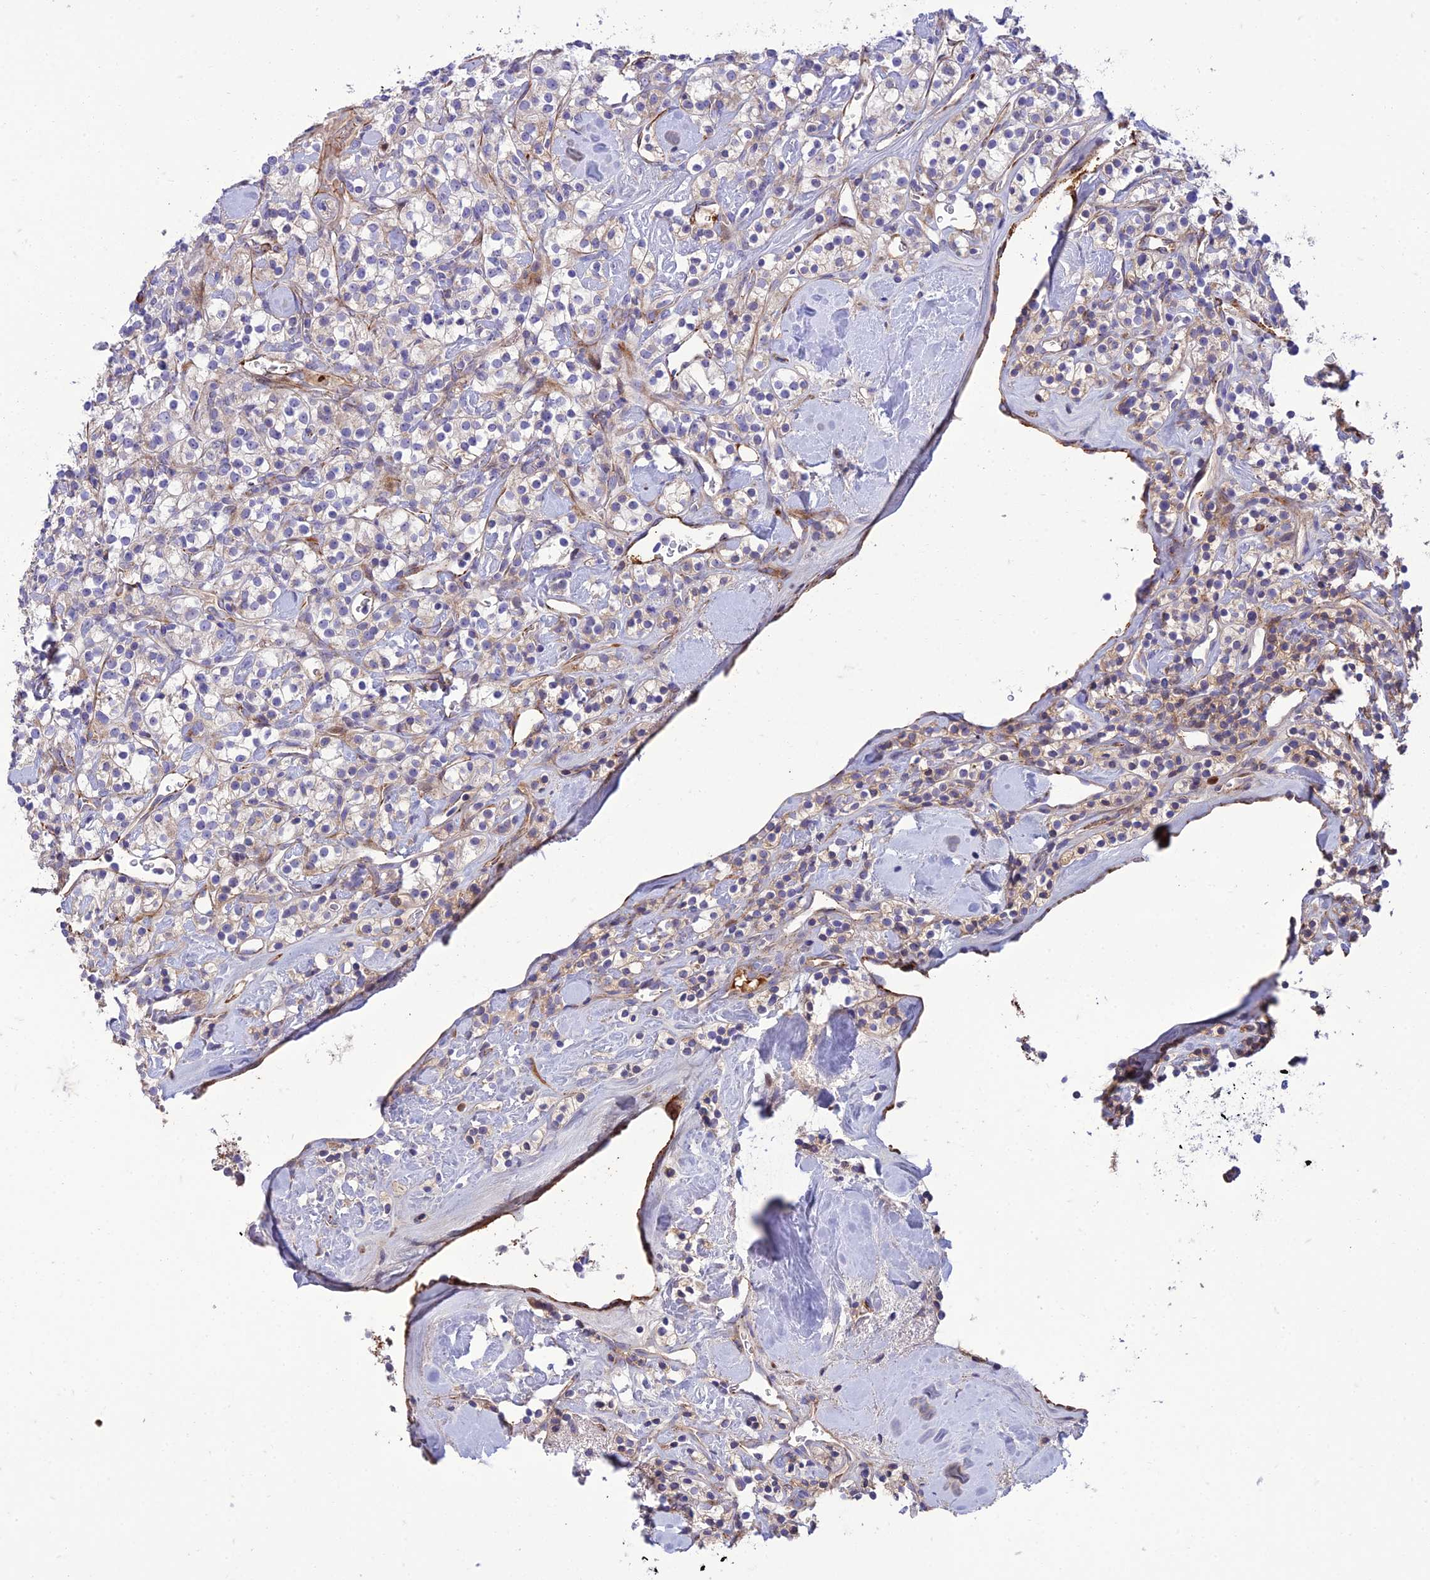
{"staining": {"intensity": "negative", "quantity": "none", "location": "none"}, "tissue": "renal cancer", "cell_type": "Tumor cells", "image_type": "cancer", "snomed": [{"axis": "morphology", "description": "Adenocarcinoma, NOS"}, {"axis": "topography", "description": "Kidney"}], "caption": "The photomicrograph demonstrates no significant staining in tumor cells of renal adenocarcinoma.", "gene": "SEL1L3", "patient": {"sex": "male", "age": 77}}